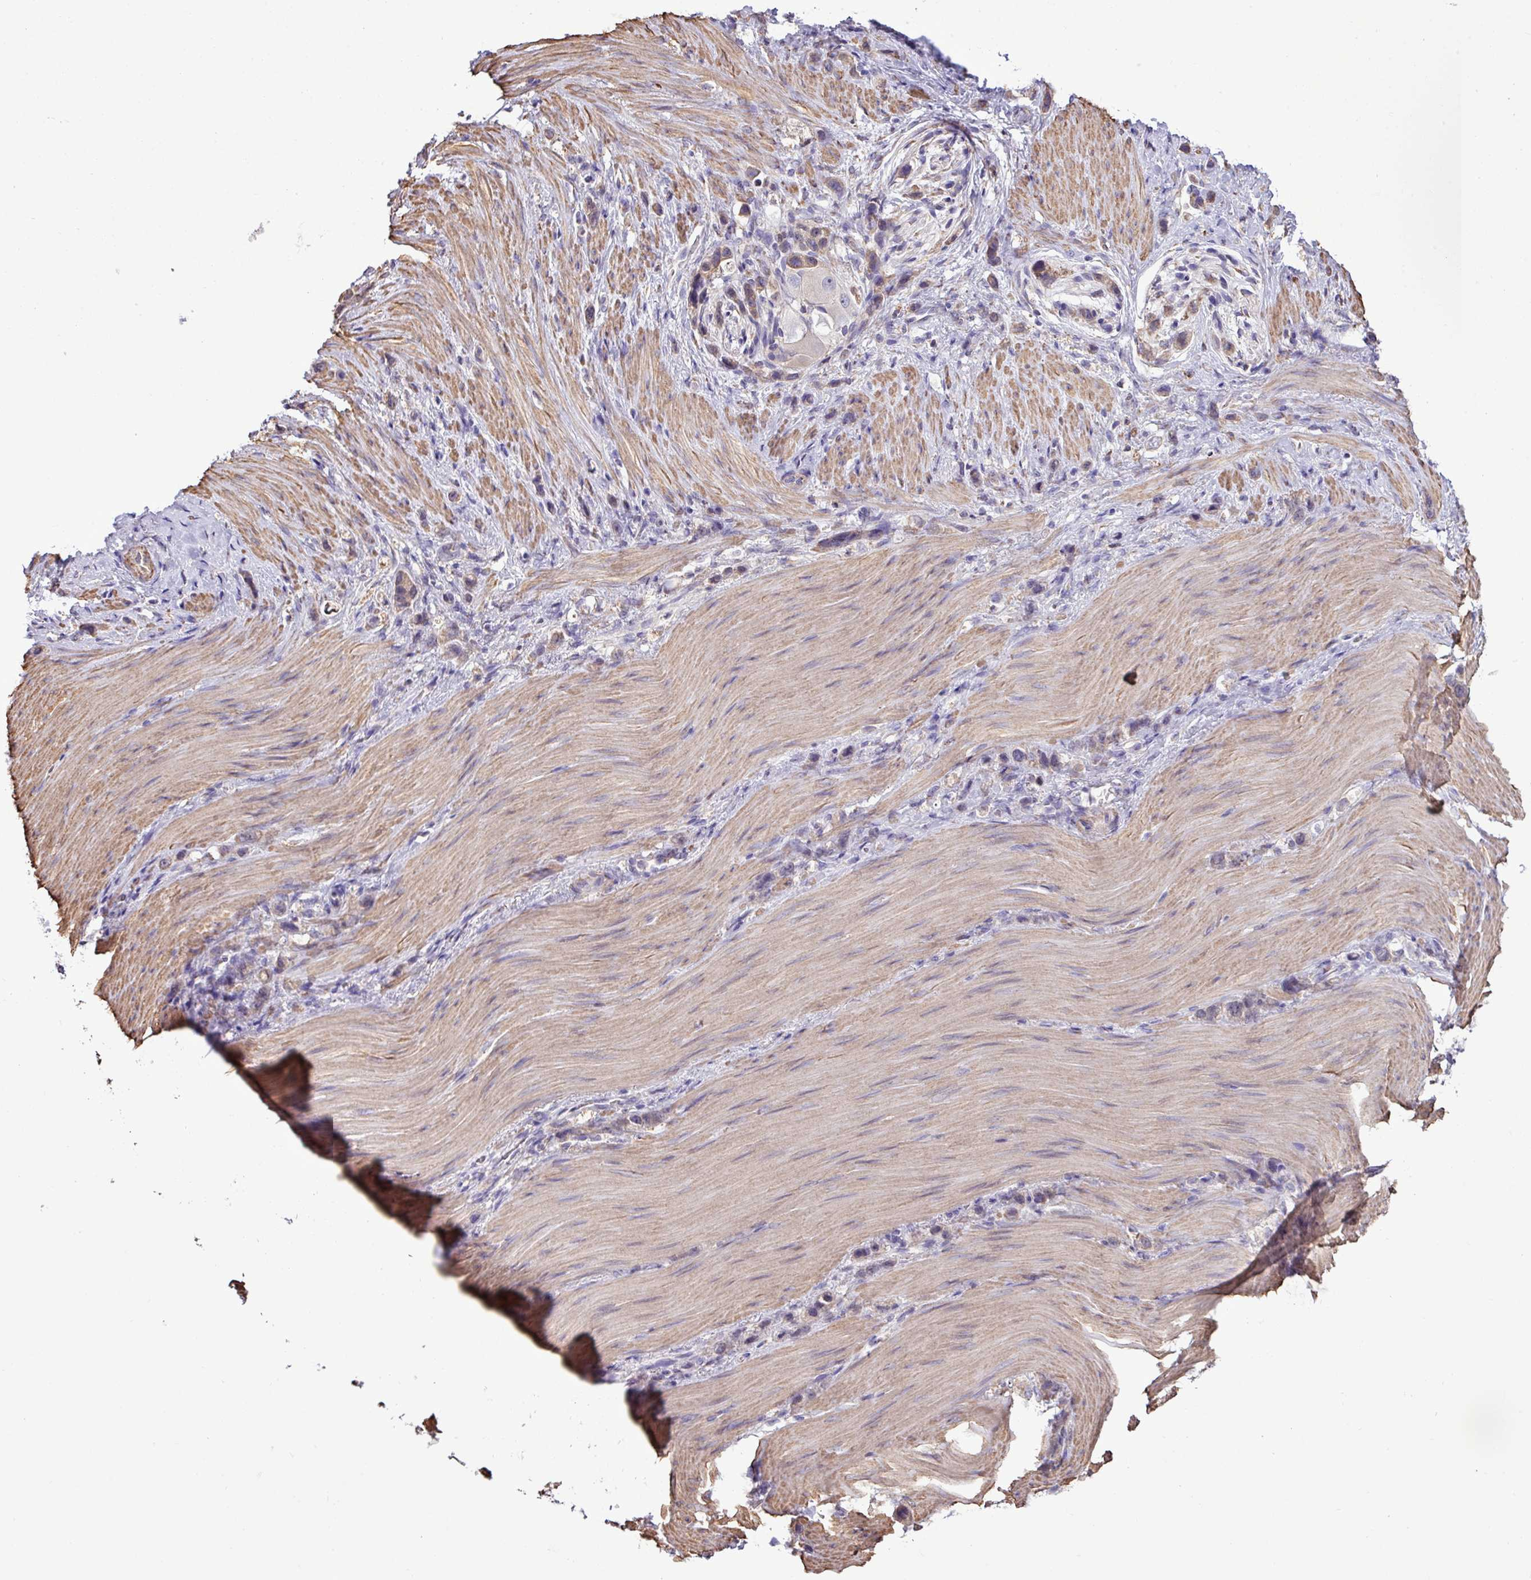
{"staining": {"intensity": "weak", "quantity": "<25%", "location": "cytoplasmic/membranous"}, "tissue": "stomach cancer", "cell_type": "Tumor cells", "image_type": "cancer", "snomed": [{"axis": "morphology", "description": "Adenocarcinoma, NOS"}, {"axis": "topography", "description": "Stomach"}], "caption": "Stomach adenocarcinoma was stained to show a protein in brown. There is no significant staining in tumor cells.", "gene": "ZSCAN5A", "patient": {"sex": "female", "age": 65}}